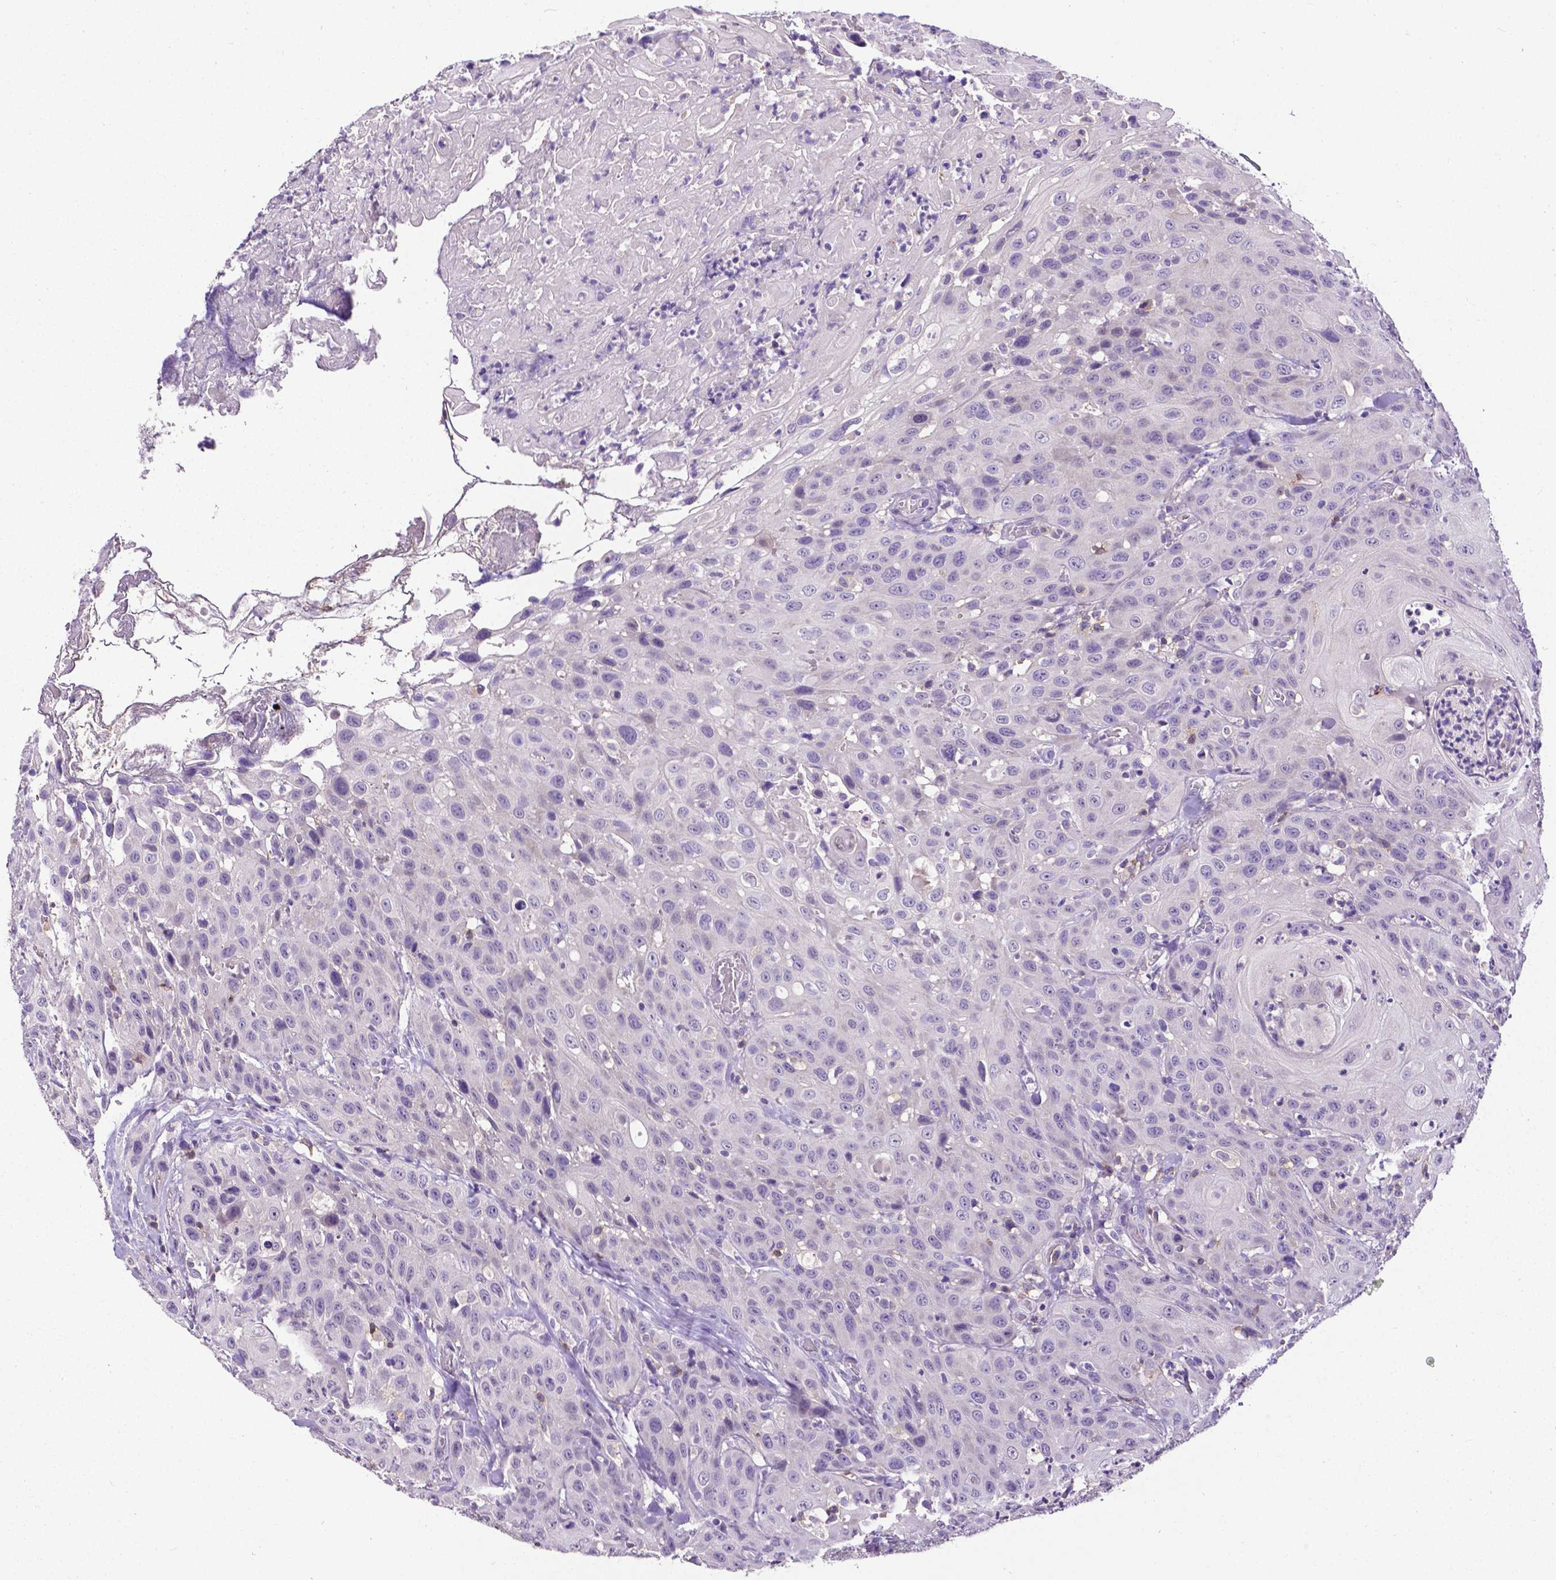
{"staining": {"intensity": "negative", "quantity": "none", "location": "none"}, "tissue": "head and neck cancer", "cell_type": "Tumor cells", "image_type": "cancer", "snomed": [{"axis": "morphology", "description": "Normal tissue, NOS"}, {"axis": "morphology", "description": "Squamous cell carcinoma, NOS"}, {"axis": "topography", "description": "Oral tissue"}, {"axis": "topography", "description": "Tounge, NOS"}, {"axis": "topography", "description": "Head-Neck"}], "caption": "This is a histopathology image of immunohistochemistry (IHC) staining of squamous cell carcinoma (head and neck), which shows no staining in tumor cells. (DAB (3,3'-diaminobenzidine) IHC visualized using brightfield microscopy, high magnification).", "gene": "CD4", "patient": {"sex": "male", "age": 62}}